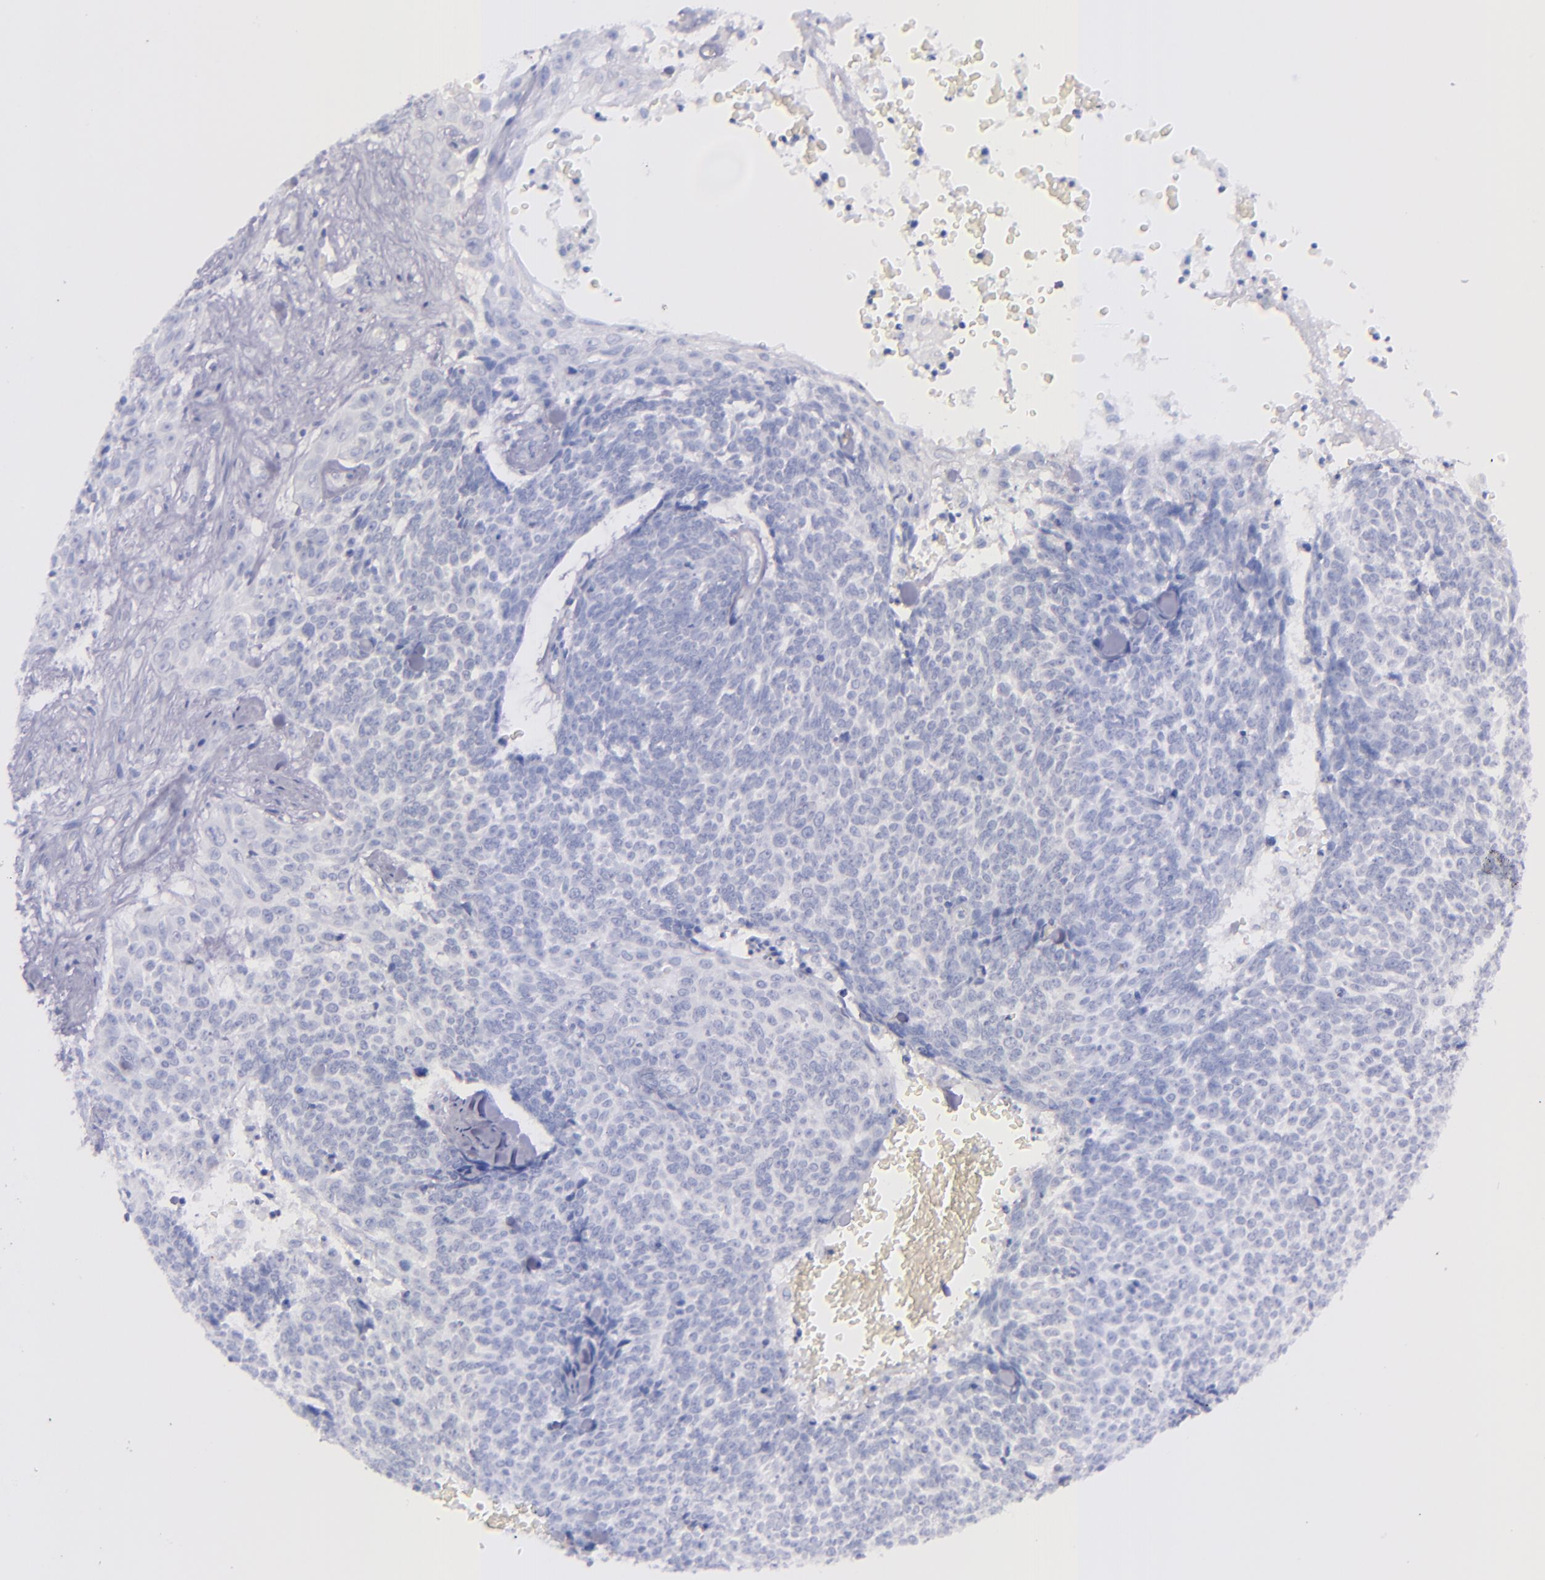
{"staining": {"intensity": "negative", "quantity": "none", "location": "none"}, "tissue": "skin cancer", "cell_type": "Tumor cells", "image_type": "cancer", "snomed": [{"axis": "morphology", "description": "Basal cell carcinoma"}, {"axis": "topography", "description": "Skin"}], "caption": "Image shows no significant protein positivity in tumor cells of basal cell carcinoma (skin).", "gene": "SFTPA2", "patient": {"sex": "female", "age": 89}}